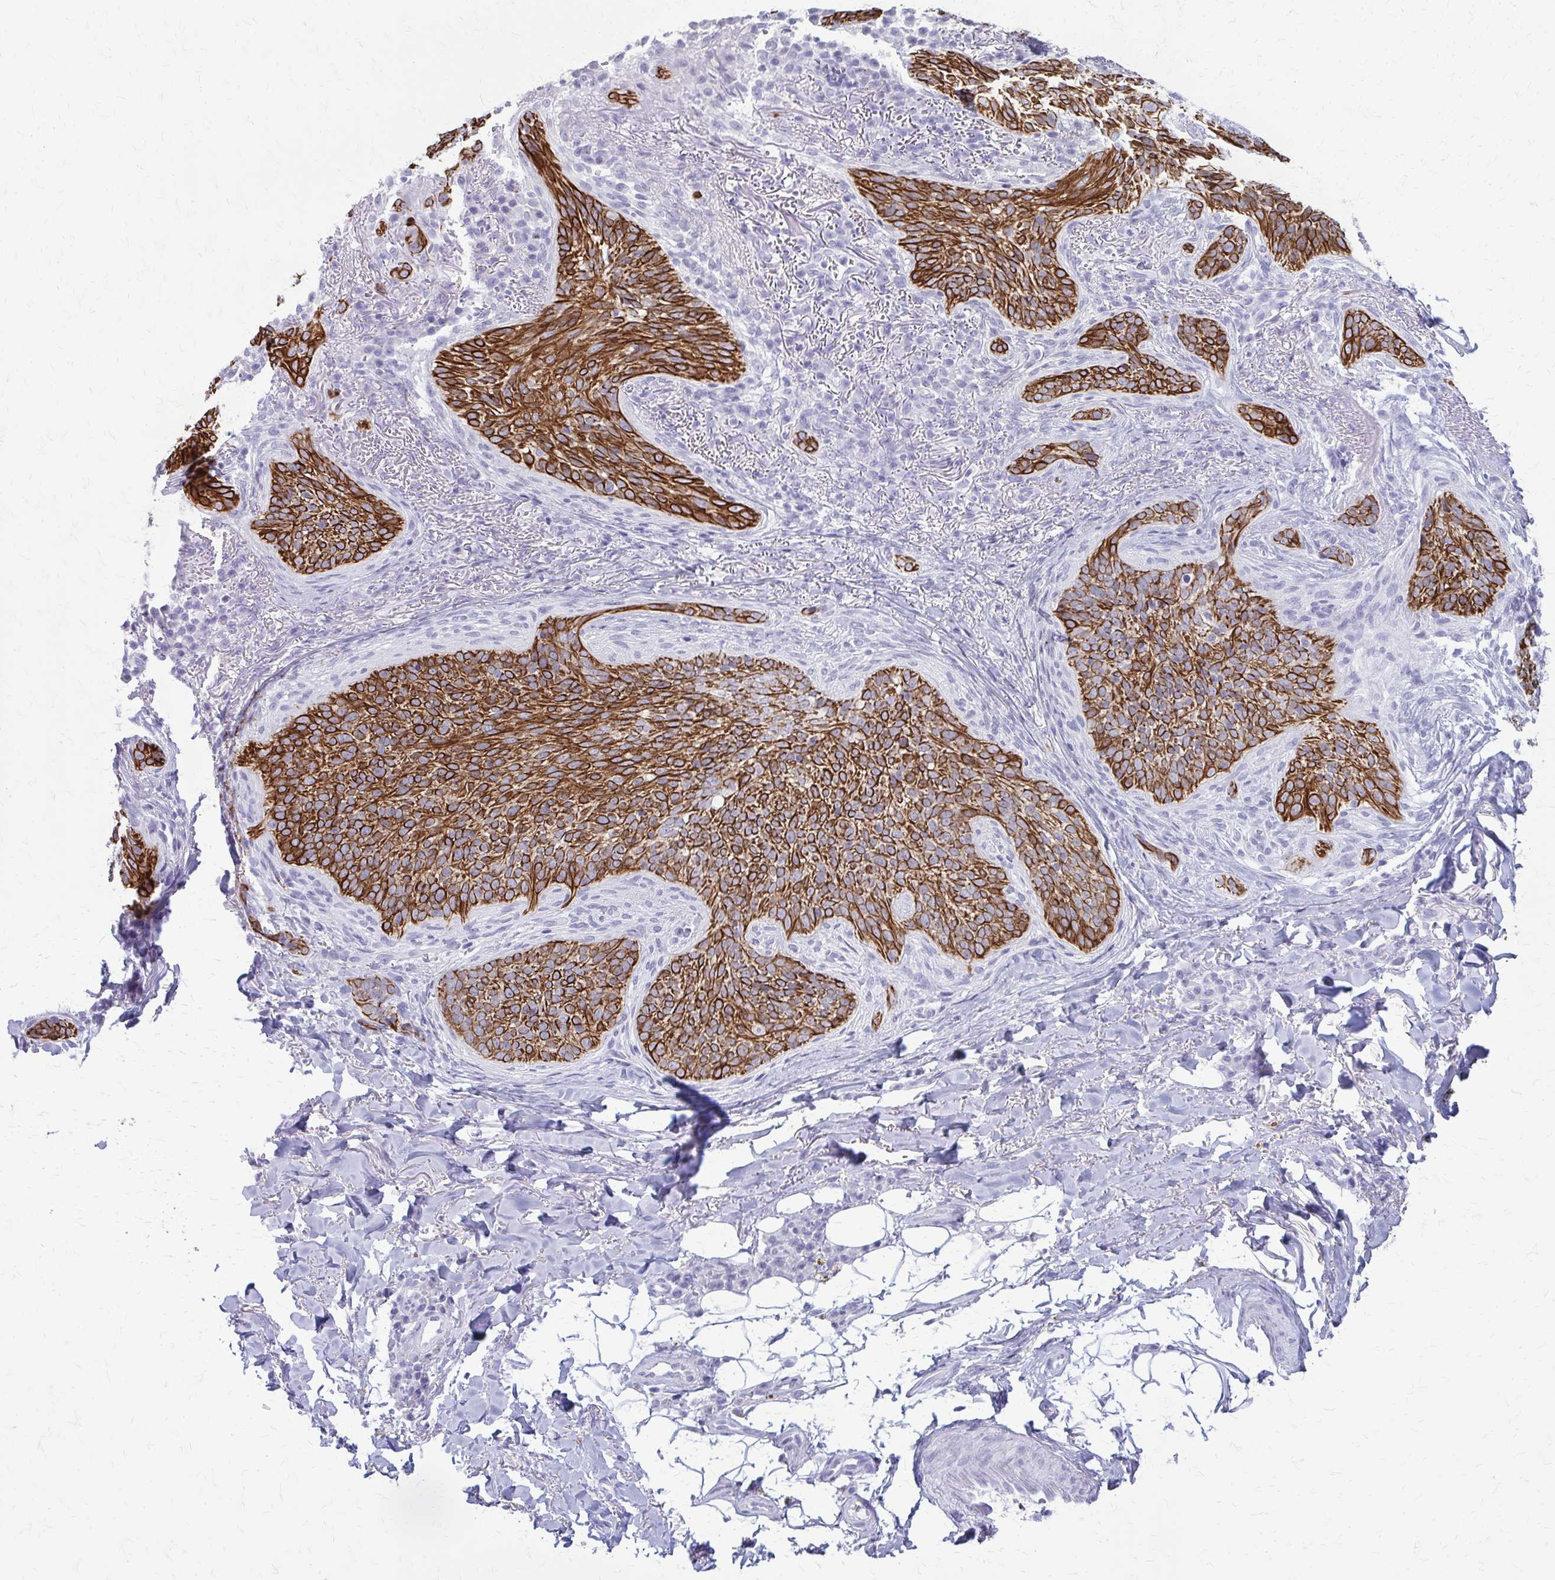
{"staining": {"intensity": "strong", "quantity": ">75%", "location": "cytoplasmic/membranous"}, "tissue": "skin cancer", "cell_type": "Tumor cells", "image_type": "cancer", "snomed": [{"axis": "morphology", "description": "Basal cell carcinoma"}, {"axis": "topography", "description": "Skin"}, {"axis": "topography", "description": "Skin of head"}], "caption": "Human skin basal cell carcinoma stained with a brown dye reveals strong cytoplasmic/membranous positive expression in about >75% of tumor cells.", "gene": "KRT5", "patient": {"sex": "male", "age": 62}}